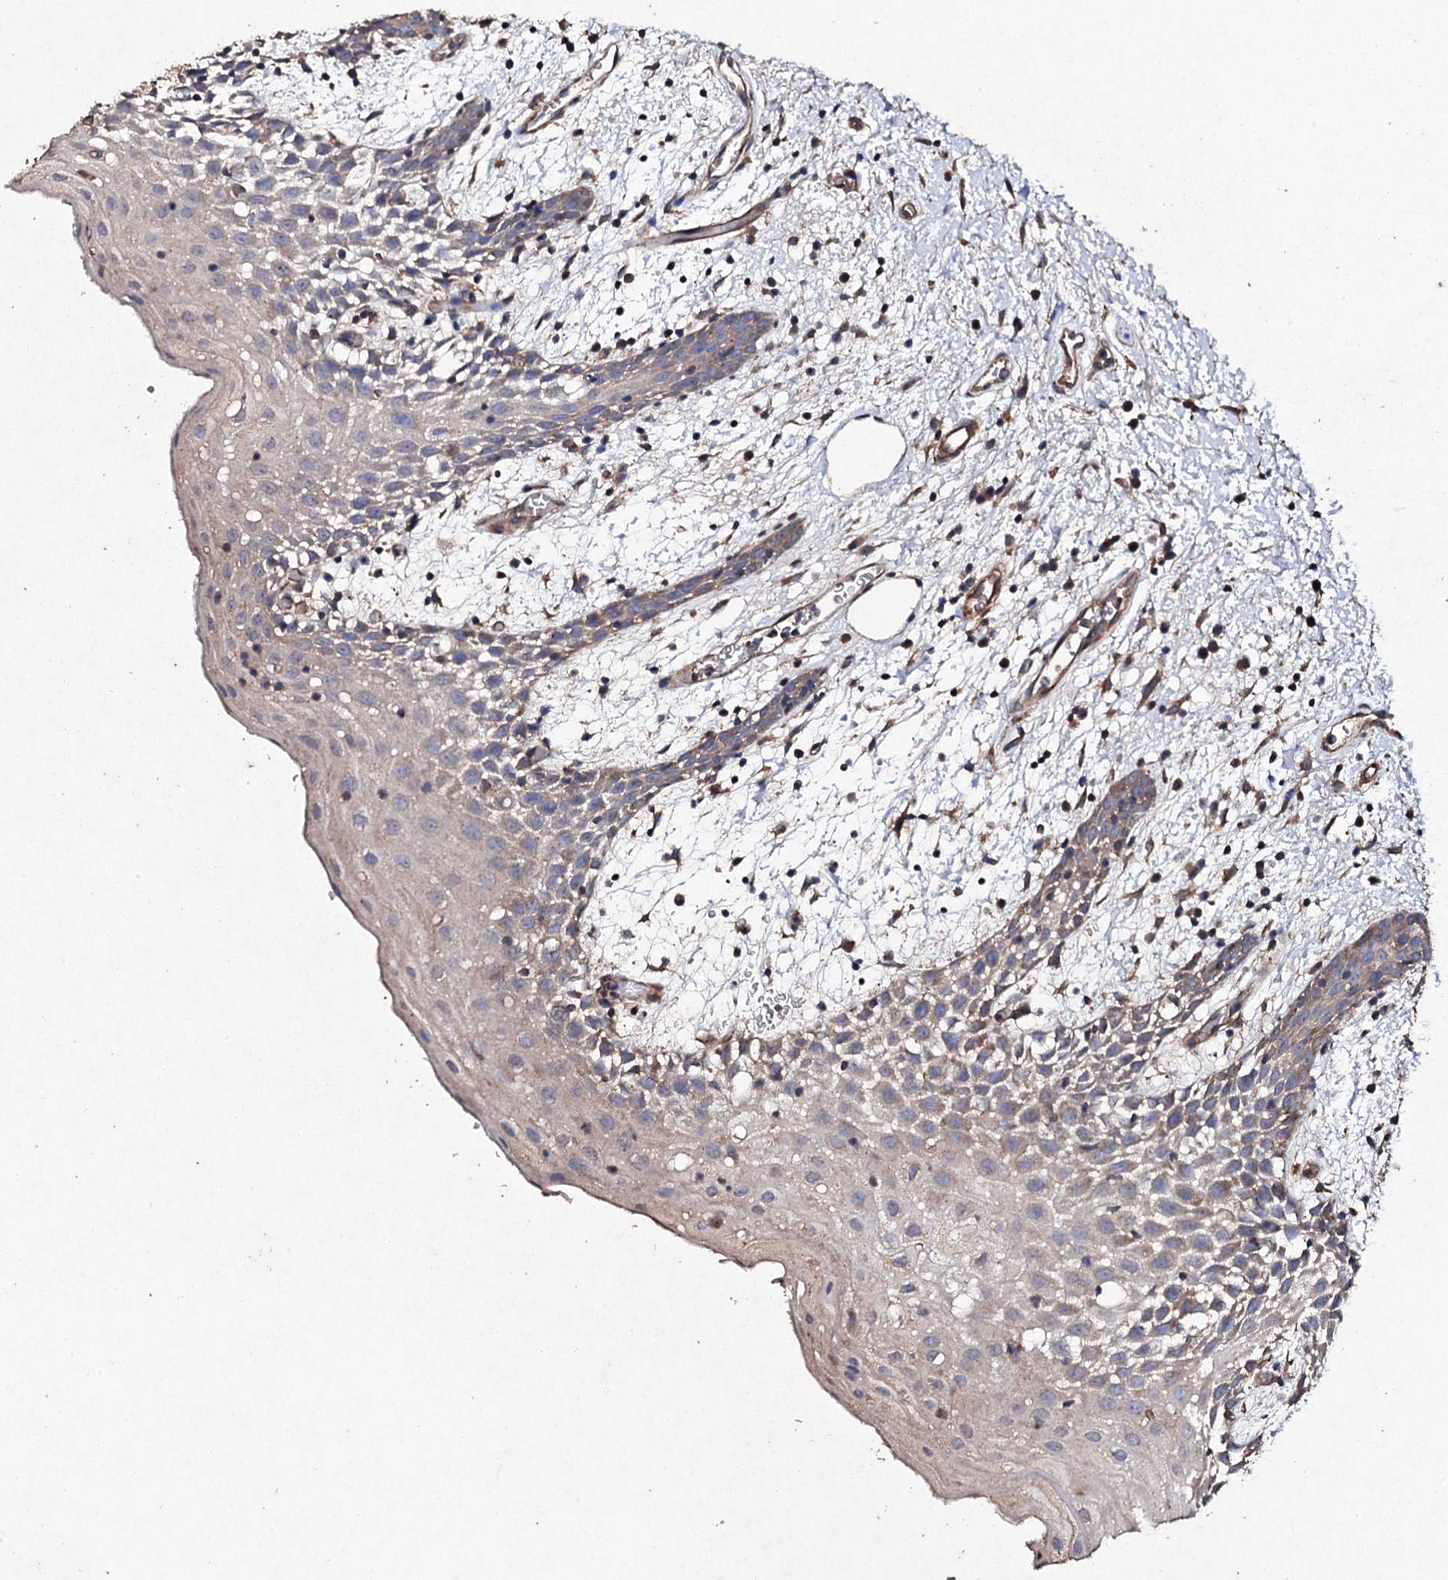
{"staining": {"intensity": "weak", "quantity": "25%-75%", "location": "cytoplasmic/membranous"}, "tissue": "oral mucosa", "cell_type": "Squamous epithelial cells", "image_type": "normal", "snomed": [{"axis": "morphology", "description": "Normal tissue, NOS"}, {"axis": "topography", "description": "Skeletal muscle"}, {"axis": "topography", "description": "Oral tissue"}, {"axis": "topography", "description": "Salivary gland"}, {"axis": "topography", "description": "Peripheral nerve tissue"}], "caption": "Normal oral mucosa reveals weak cytoplasmic/membranous staining in approximately 25%-75% of squamous epithelial cells, visualized by immunohistochemistry.", "gene": "MOCOS", "patient": {"sex": "male", "age": 54}}